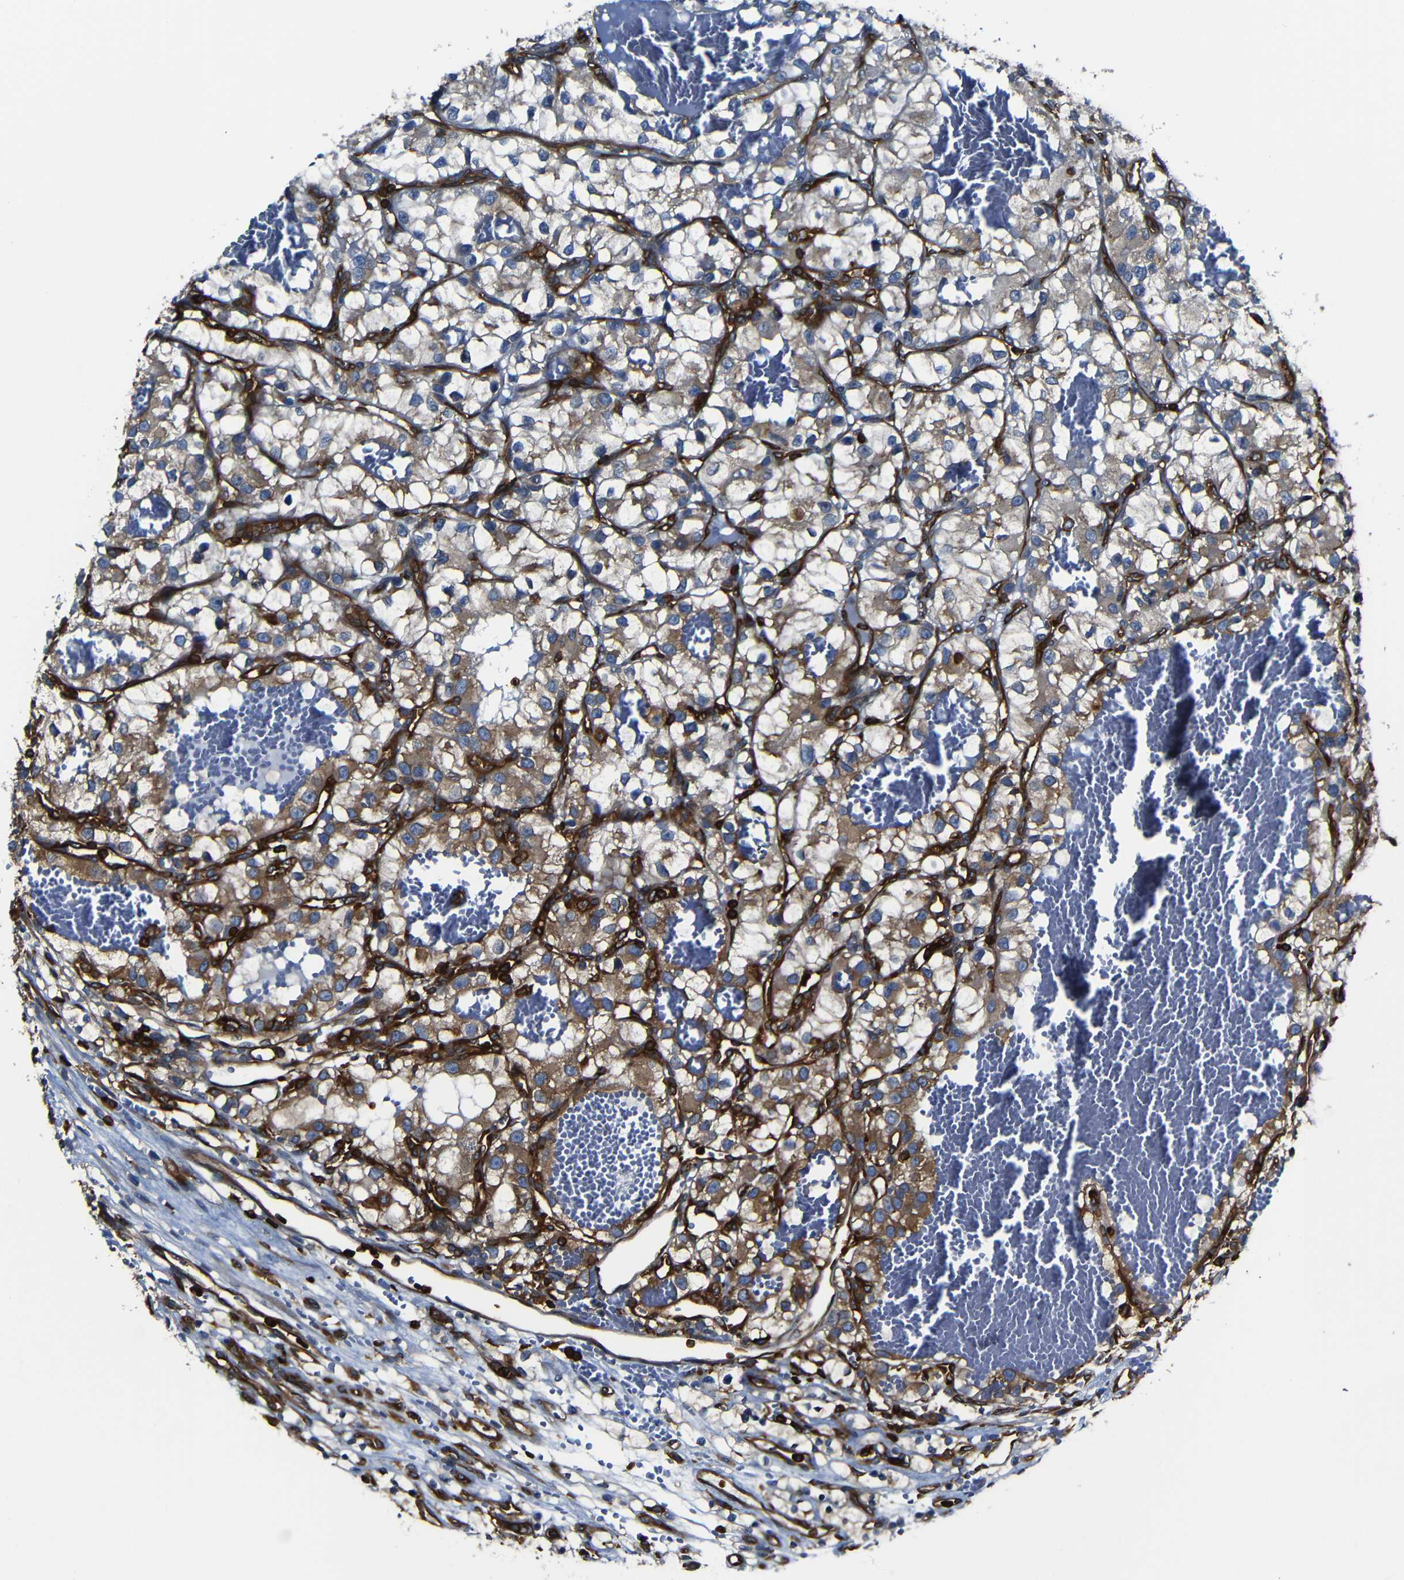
{"staining": {"intensity": "moderate", "quantity": "25%-75%", "location": "cytoplasmic/membranous"}, "tissue": "renal cancer", "cell_type": "Tumor cells", "image_type": "cancer", "snomed": [{"axis": "morphology", "description": "Adenocarcinoma, NOS"}, {"axis": "topography", "description": "Kidney"}], "caption": "This is an image of immunohistochemistry (IHC) staining of renal cancer, which shows moderate expression in the cytoplasmic/membranous of tumor cells.", "gene": "ARHGEF1", "patient": {"sex": "female", "age": 57}}